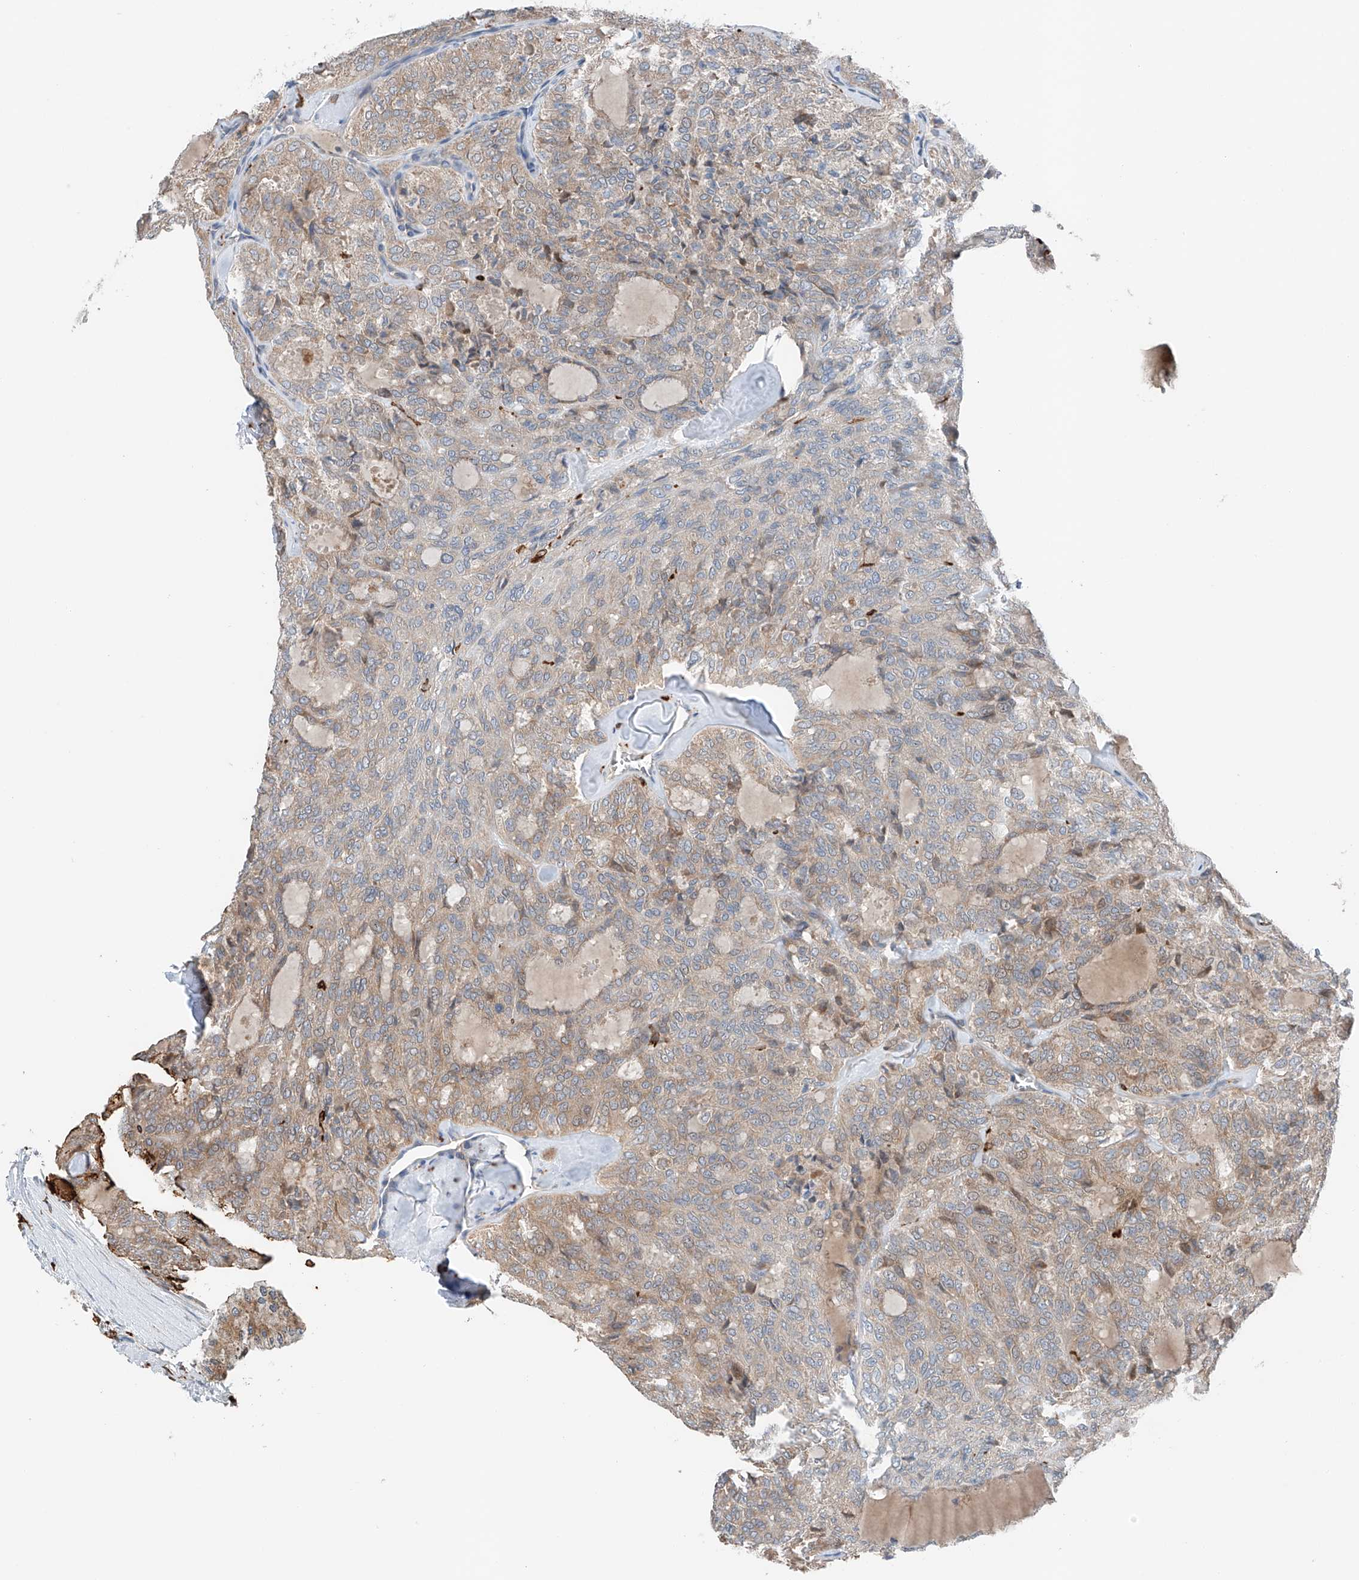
{"staining": {"intensity": "weak", "quantity": ">75%", "location": "cytoplasmic/membranous"}, "tissue": "thyroid cancer", "cell_type": "Tumor cells", "image_type": "cancer", "snomed": [{"axis": "morphology", "description": "Follicular adenoma carcinoma, NOS"}, {"axis": "topography", "description": "Thyroid gland"}], "caption": "Protein staining displays weak cytoplasmic/membranous staining in about >75% of tumor cells in thyroid follicular adenoma carcinoma.", "gene": "TBXAS1", "patient": {"sex": "male", "age": 75}}